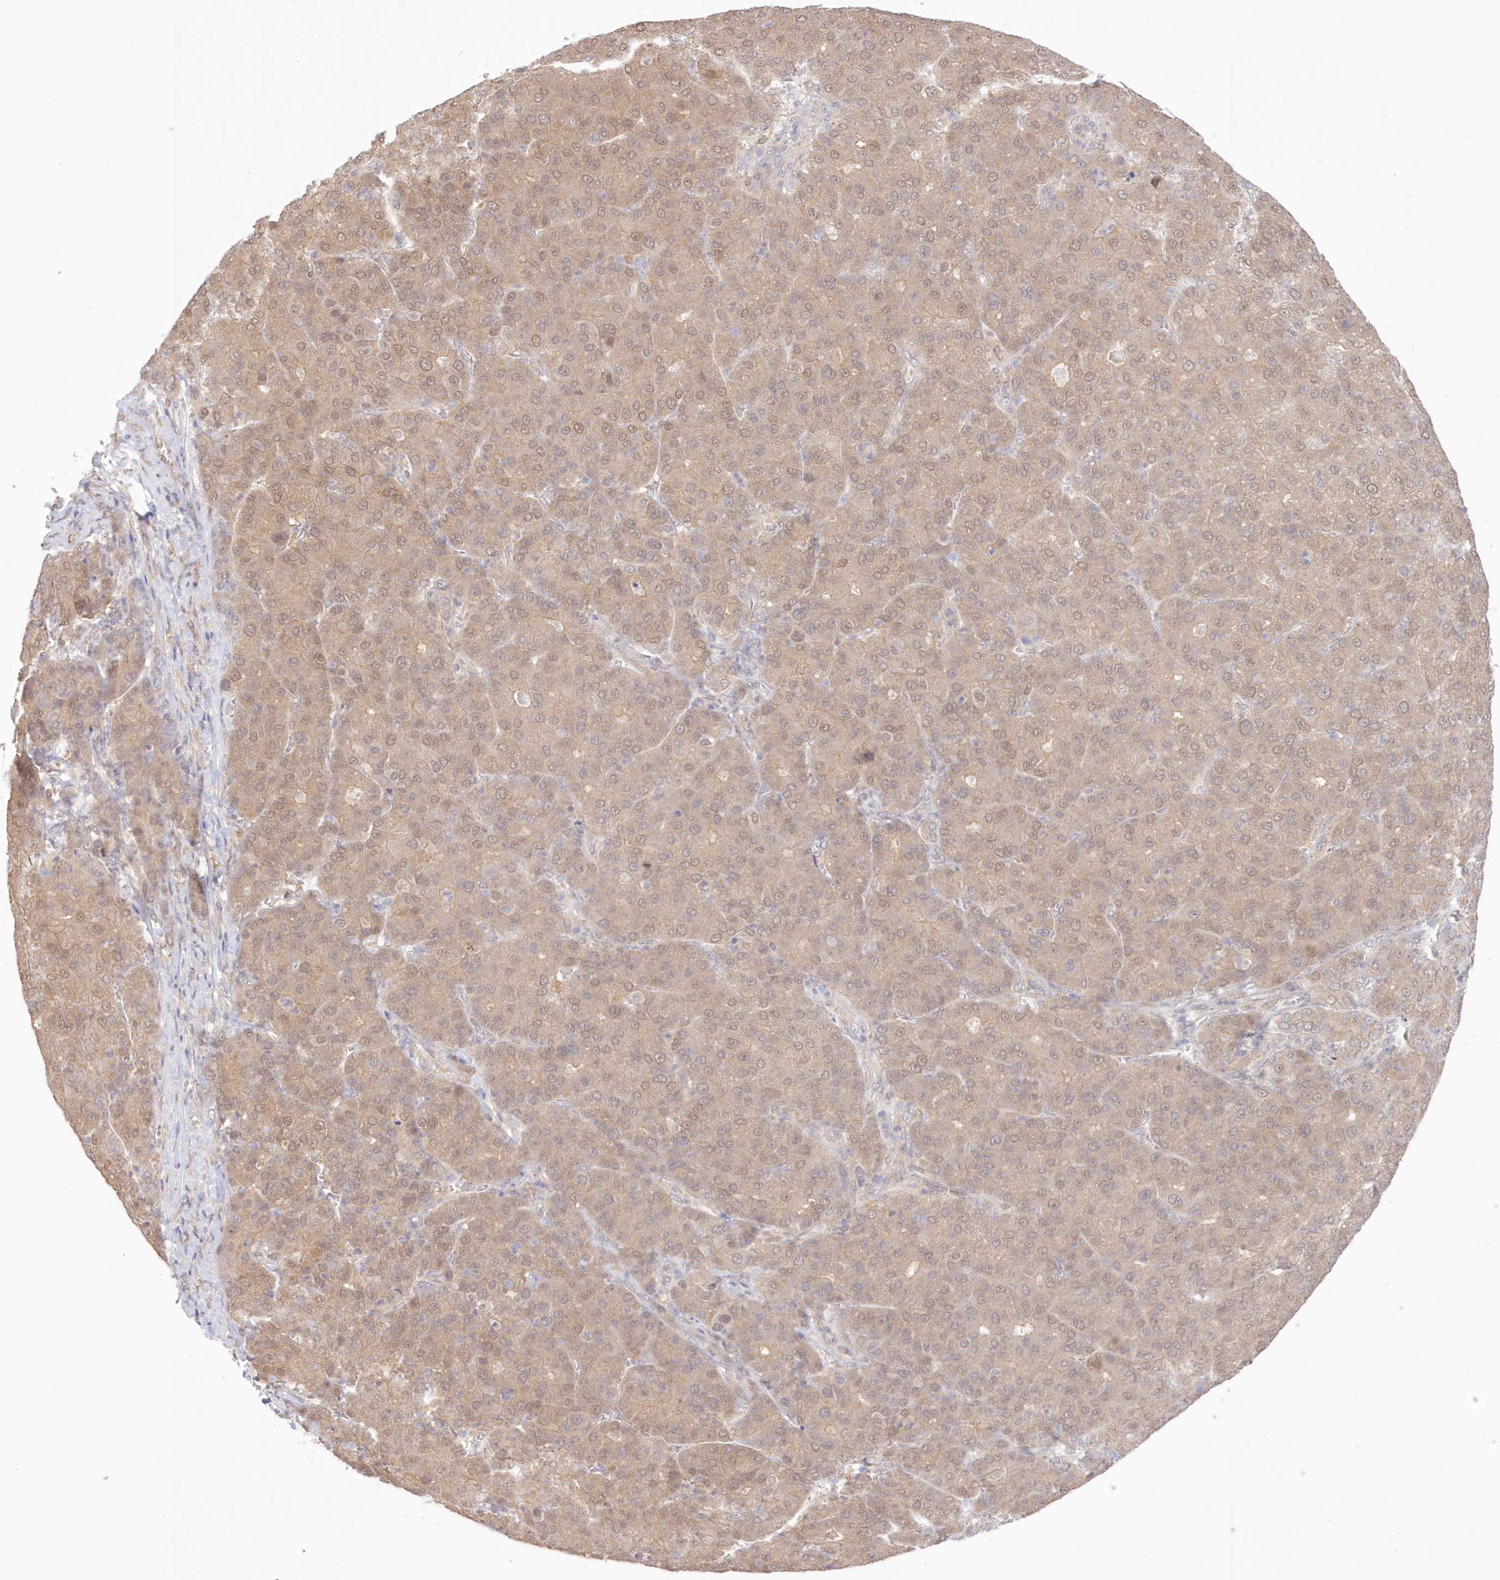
{"staining": {"intensity": "weak", "quantity": ">75%", "location": "cytoplasmic/membranous,nuclear"}, "tissue": "liver cancer", "cell_type": "Tumor cells", "image_type": "cancer", "snomed": [{"axis": "morphology", "description": "Carcinoma, Hepatocellular, NOS"}, {"axis": "topography", "description": "Liver"}], "caption": "The immunohistochemical stain highlights weak cytoplasmic/membranous and nuclear staining in tumor cells of hepatocellular carcinoma (liver) tissue.", "gene": "RNPEP", "patient": {"sex": "male", "age": 65}}